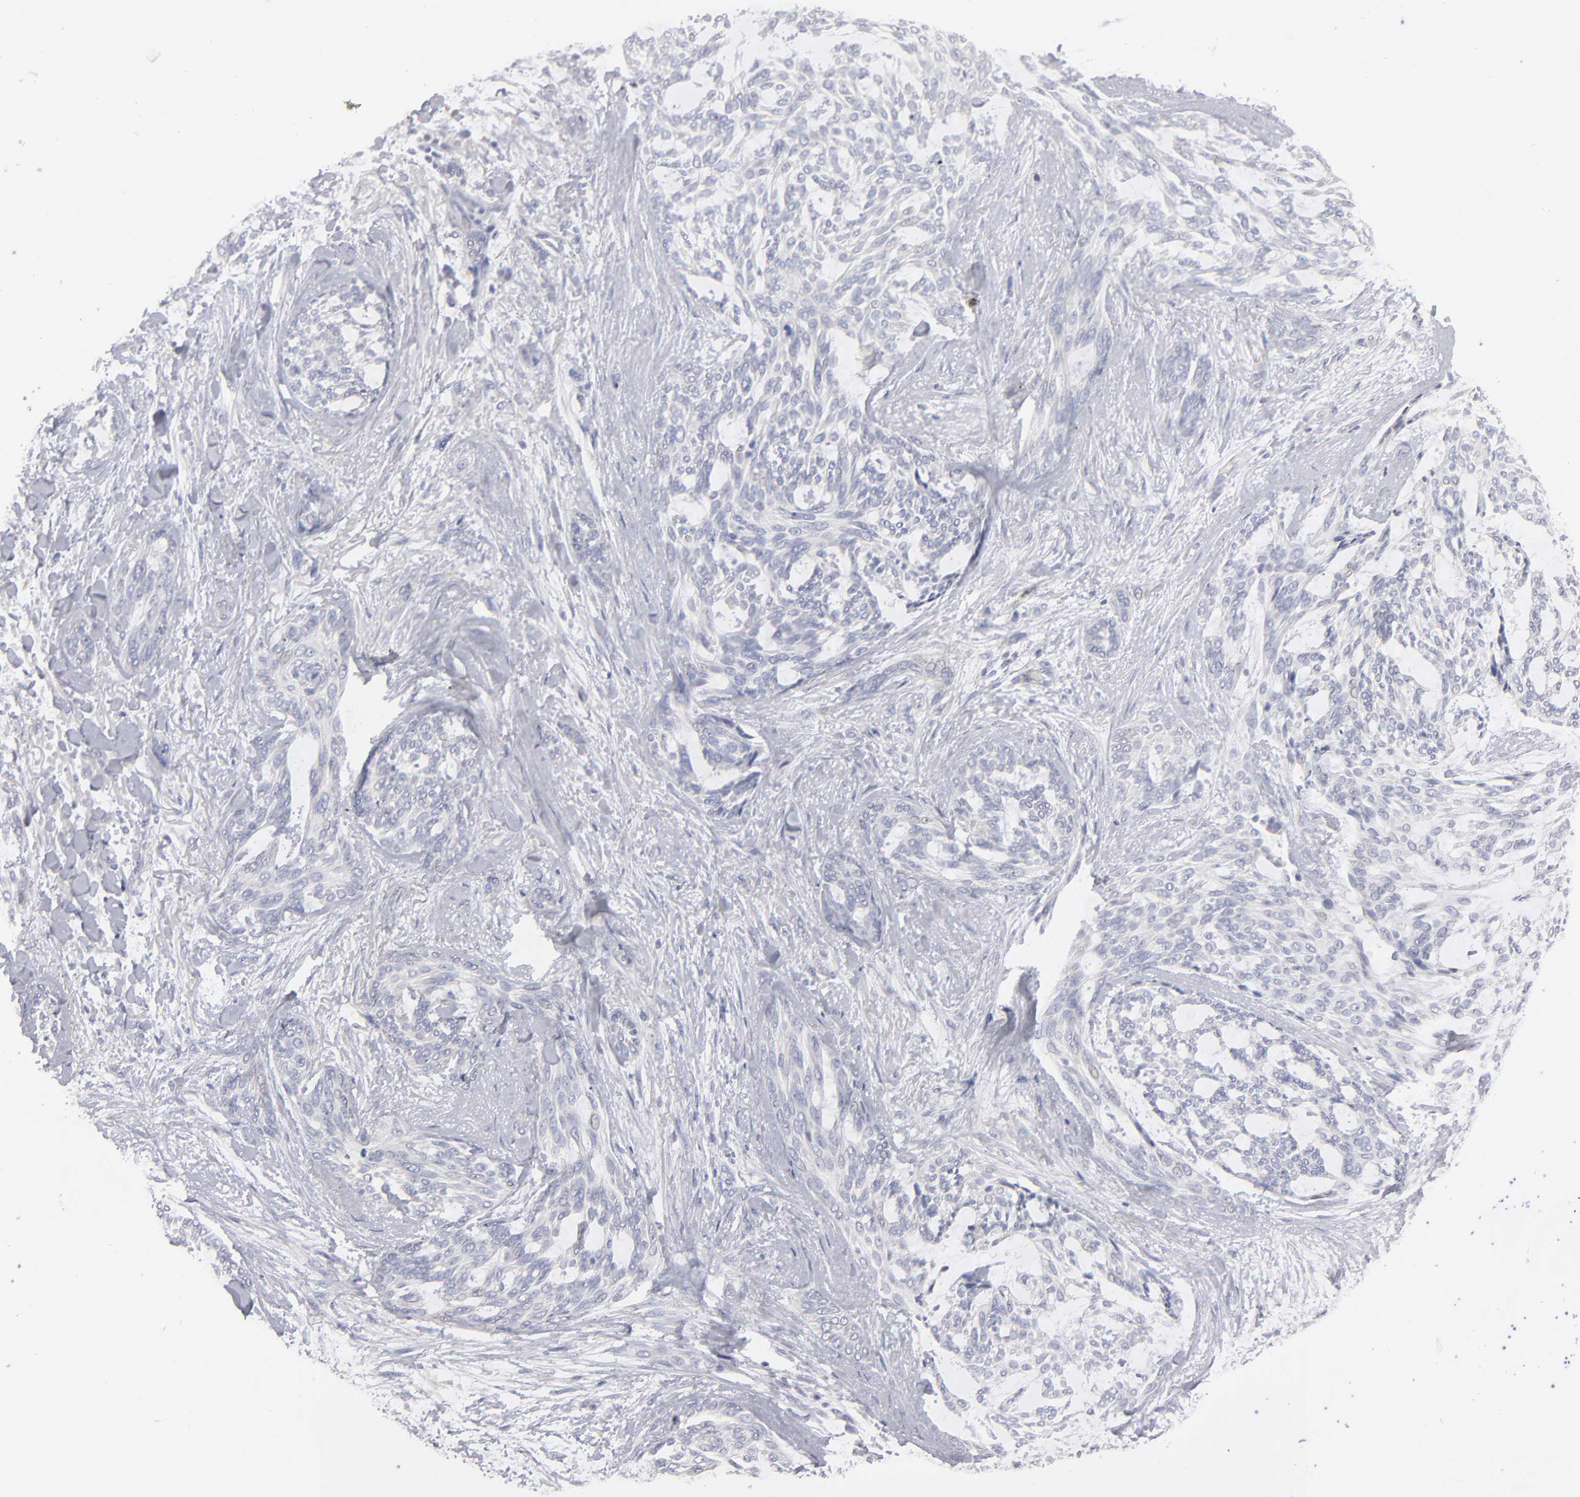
{"staining": {"intensity": "negative", "quantity": "none", "location": "none"}, "tissue": "skin cancer", "cell_type": "Tumor cells", "image_type": "cancer", "snomed": [{"axis": "morphology", "description": "Normal tissue, NOS"}, {"axis": "morphology", "description": "Basal cell carcinoma"}, {"axis": "topography", "description": "Skin"}], "caption": "Micrograph shows no protein staining in tumor cells of skin cancer (basal cell carcinoma) tissue.", "gene": "CCDC80", "patient": {"sex": "female", "age": 71}}